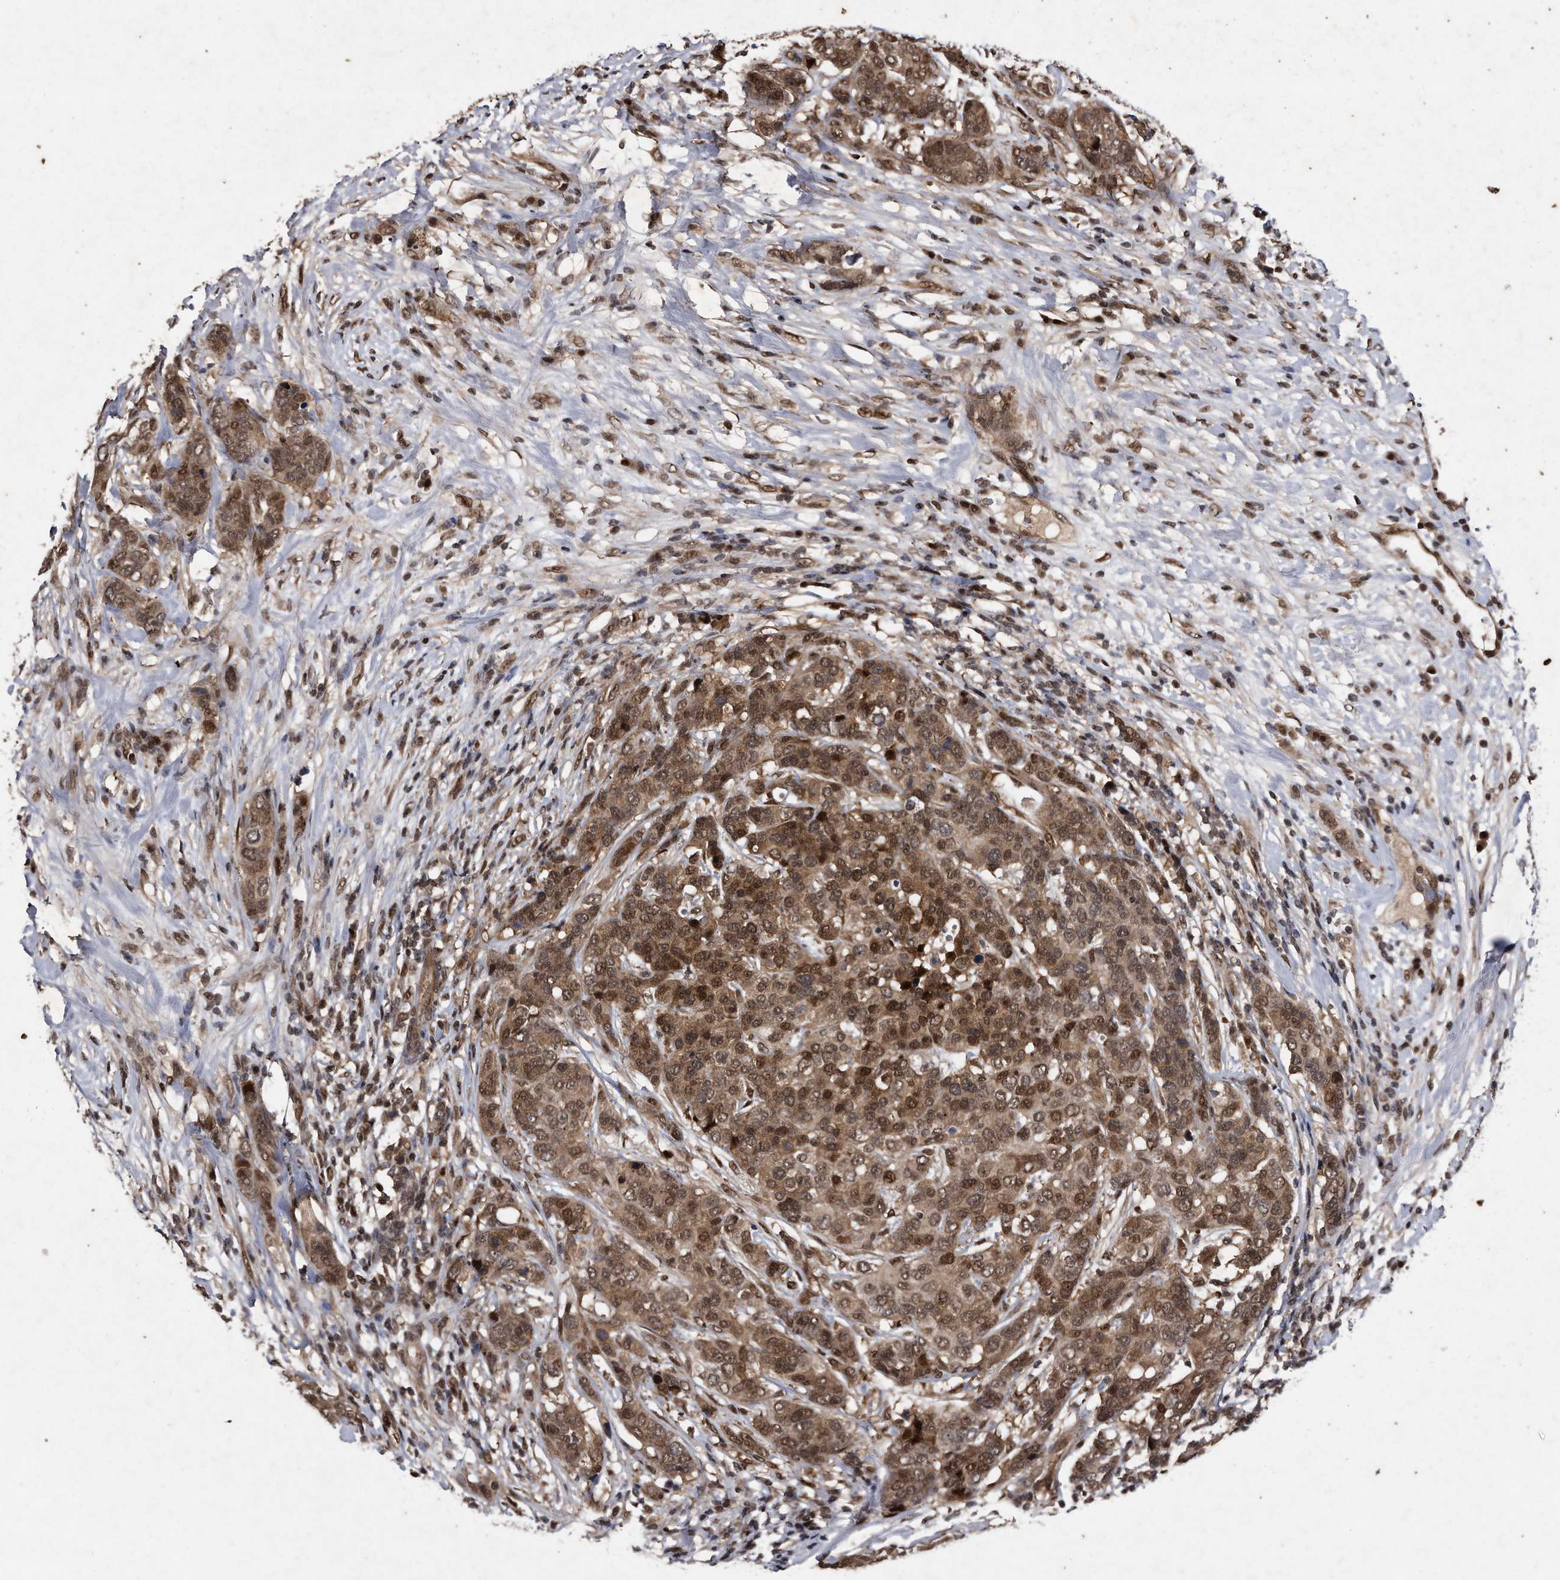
{"staining": {"intensity": "moderate", "quantity": ">75%", "location": "cytoplasmic/membranous,nuclear"}, "tissue": "breast cancer", "cell_type": "Tumor cells", "image_type": "cancer", "snomed": [{"axis": "morphology", "description": "Lobular carcinoma"}, {"axis": "topography", "description": "Breast"}], "caption": "A brown stain shows moderate cytoplasmic/membranous and nuclear staining of a protein in human breast cancer (lobular carcinoma) tumor cells.", "gene": "RAD23B", "patient": {"sex": "female", "age": 59}}